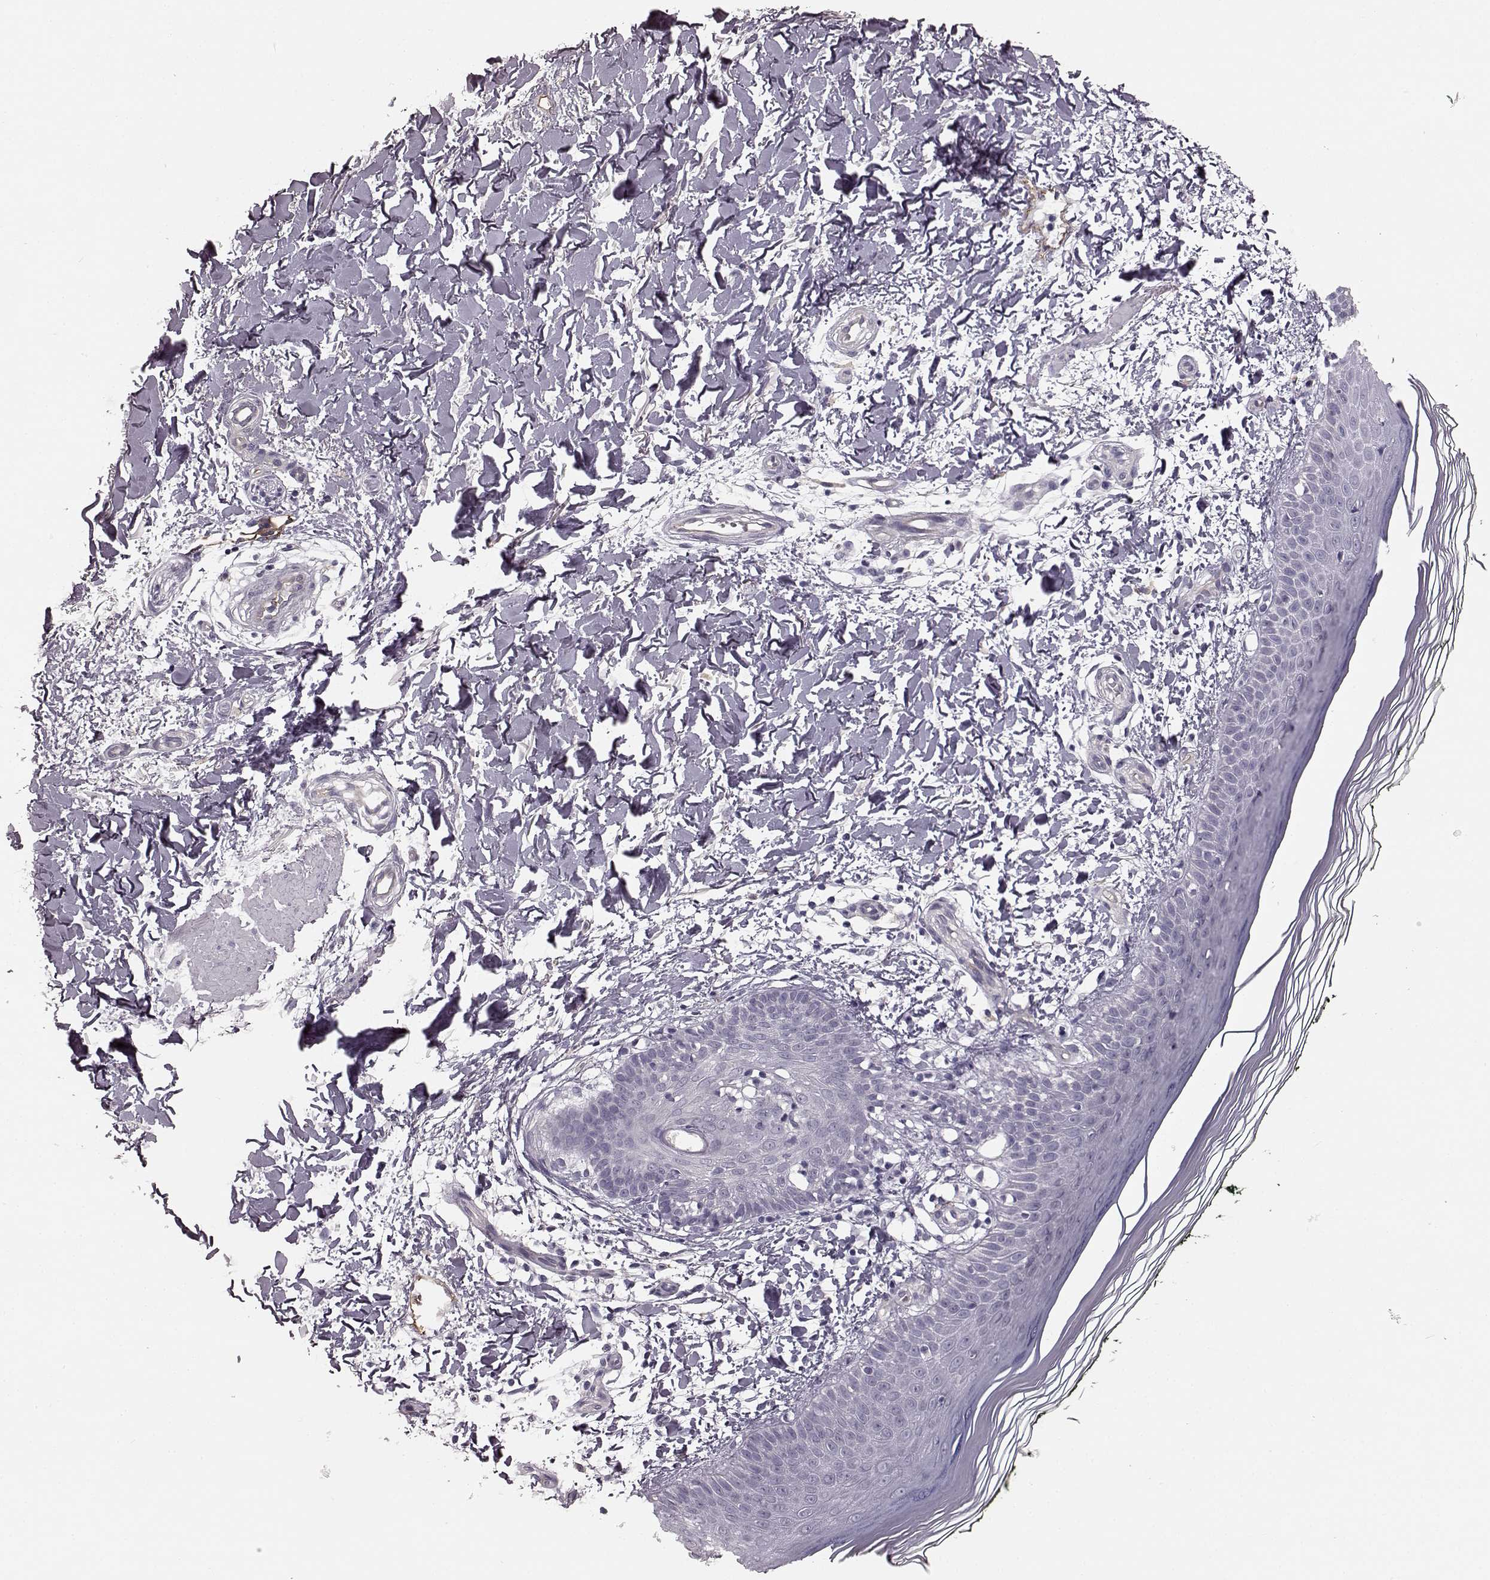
{"staining": {"intensity": "negative", "quantity": "none", "location": "none"}, "tissue": "skin", "cell_type": "Fibroblasts", "image_type": "normal", "snomed": [{"axis": "morphology", "description": "Normal tissue, NOS"}, {"axis": "topography", "description": "Skin"}], "caption": "The micrograph shows no significant staining in fibroblasts of skin. The staining is performed using DAB (3,3'-diaminobenzidine) brown chromogen with nuclei counter-stained in using hematoxylin.", "gene": "EIF4E1B", "patient": {"sex": "female", "age": 62}}